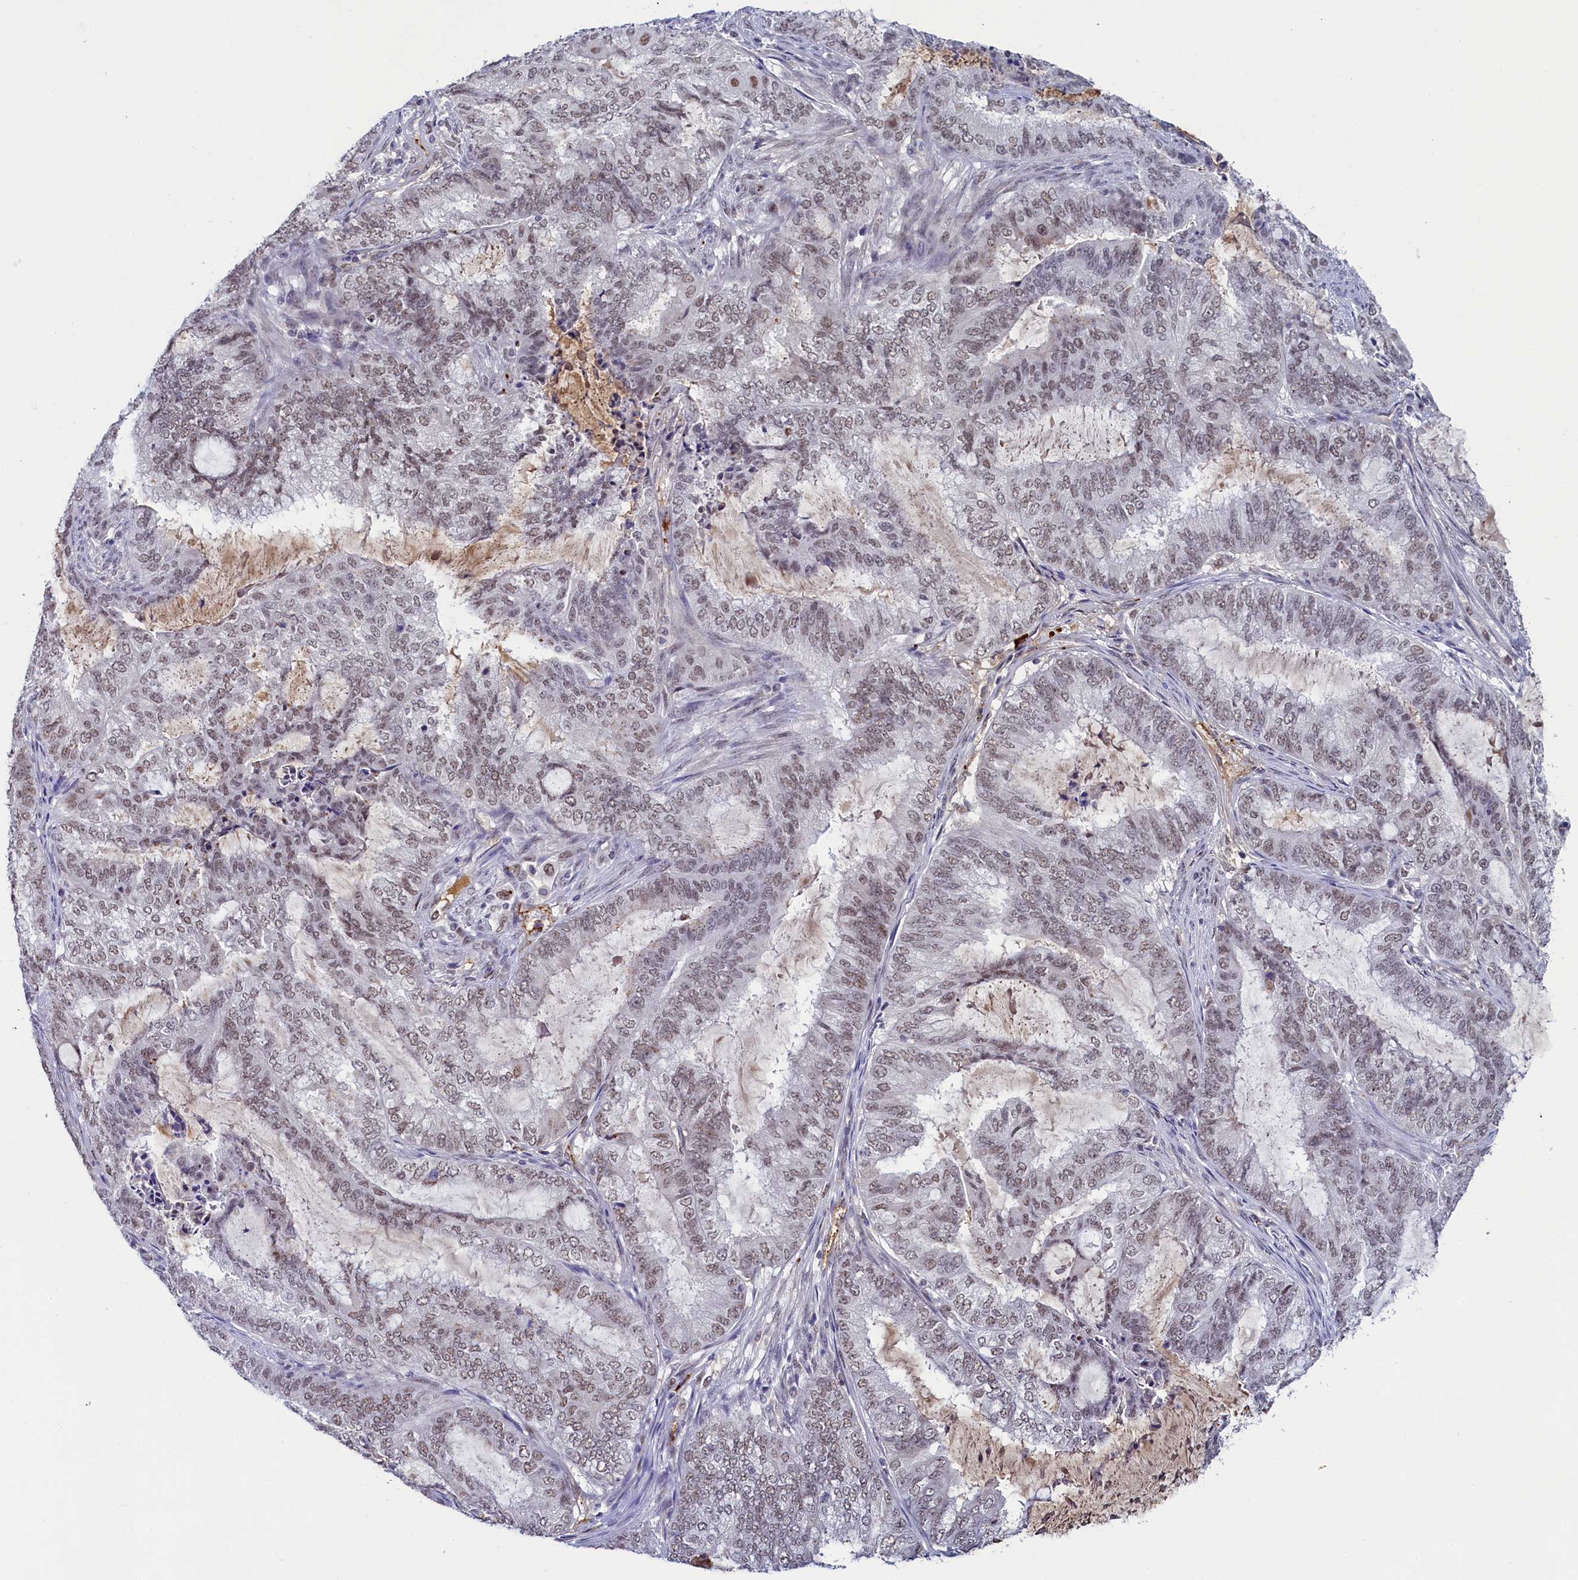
{"staining": {"intensity": "moderate", "quantity": ">75%", "location": "nuclear"}, "tissue": "endometrial cancer", "cell_type": "Tumor cells", "image_type": "cancer", "snomed": [{"axis": "morphology", "description": "Adenocarcinoma, NOS"}, {"axis": "topography", "description": "Endometrium"}], "caption": "Immunohistochemical staining of endometrial cancer (adenocarcinoma) demonstrates moderate nuclear protein staining in approximately >75% of tumor cells.", "gene": "INTS14", "patient": {"sex": "female", "age": 51}}